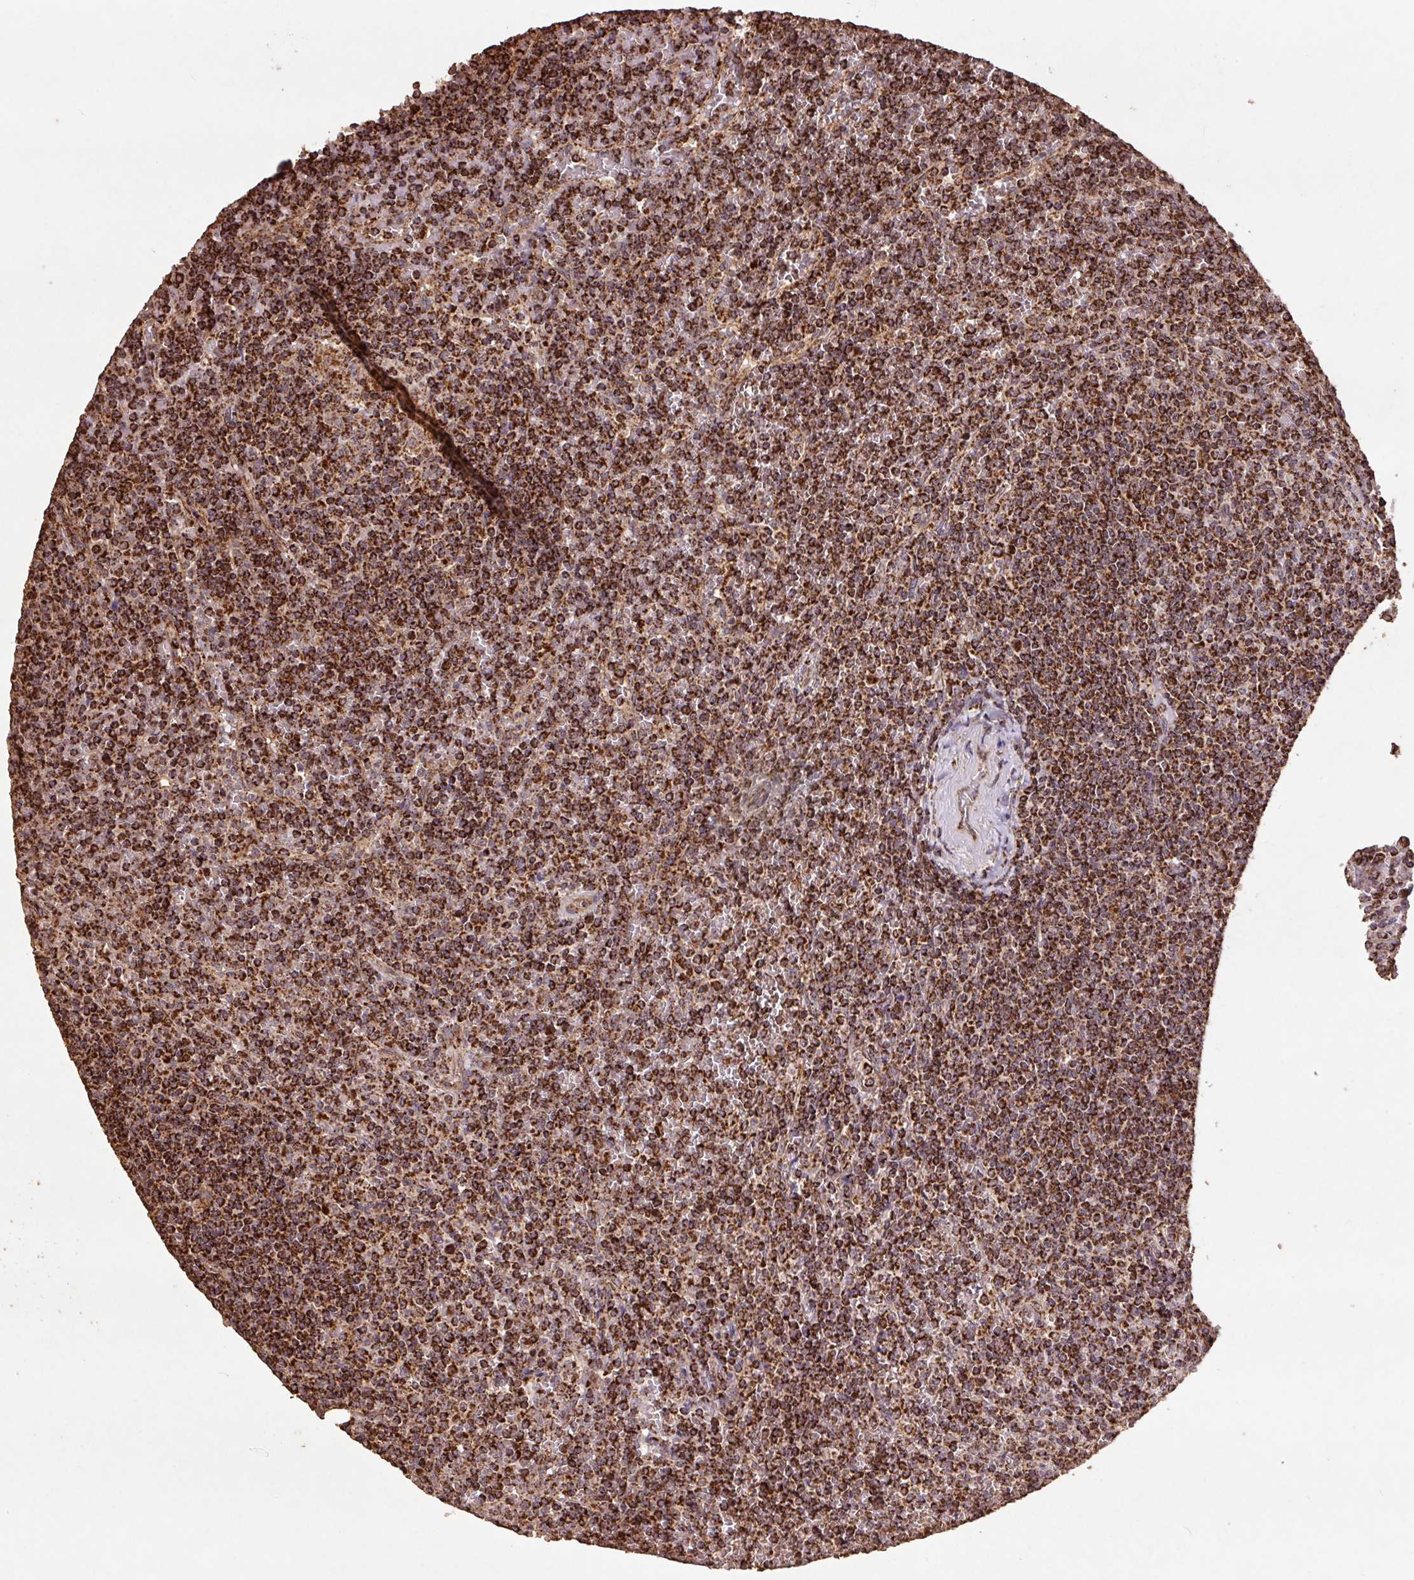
{"staining": {"intensity": "strong", "quantity": ">75%", "location": "cytoplasmic/membranous"}, "tissue": "lymphoma", "cell_type": "Tumor cells", "image_type": "cancer", "snomed": [{"axis": "morphology", "description": "Malignant lymphoma, non-Hodgkin's type, Low grade"}, {"axis": "topography", "description": "Spleen"}], "caption": "IHC photomicrograph of human lymphoma stained for a protein (brown), which displays high levels of strong cytoplasmic/membranous expression in about >75% of tumor cells.", "gene": "ATP5F1A", "patient": {"sex": "female", "age": 19}}